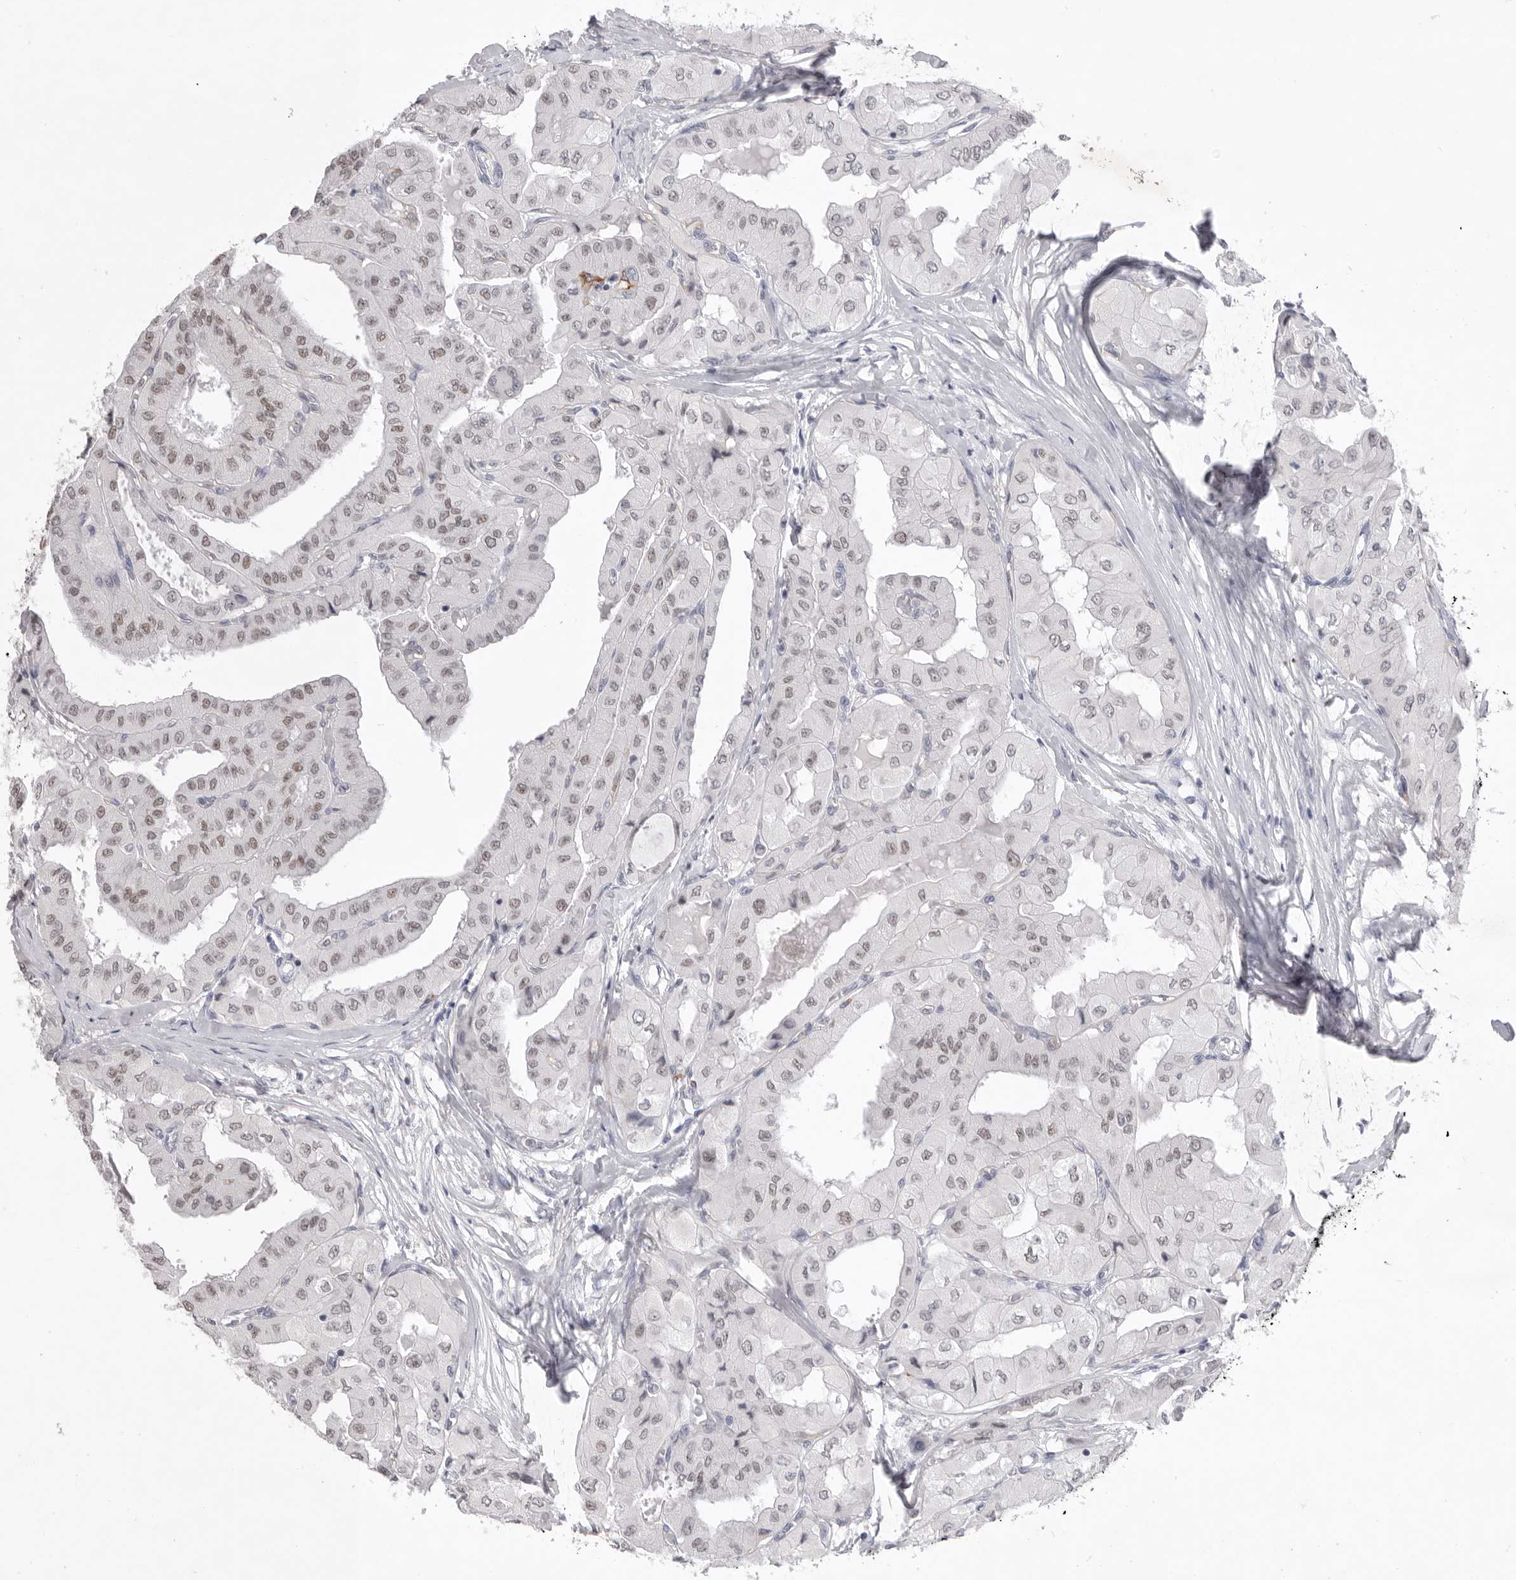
{"staining": {"intensity": "weak", "quantity": "25%-75%", "location": "nuclear"}, "tissue": "thyroid cancer", "cell_type": "Tumor cells", "image_type": "cancer", "snomed": [{"axis": "morphology", "description": "Papillary adenocarcinoma, NOS"}, {"axis": "topography", "description": "Thyroid gland"}], "caption": "Immunohistochemistry photomicrograph of neoplastic tissue: human thyroid papillary adenocarcinoma stained using IHC demonstrates low levels of weak protein expression localized specifically in the nuclear of tumor cells, appearing as a nuclear brown color.", "gene": "ZBTB7B", "patient": {"sex": "female", "age": 59}}